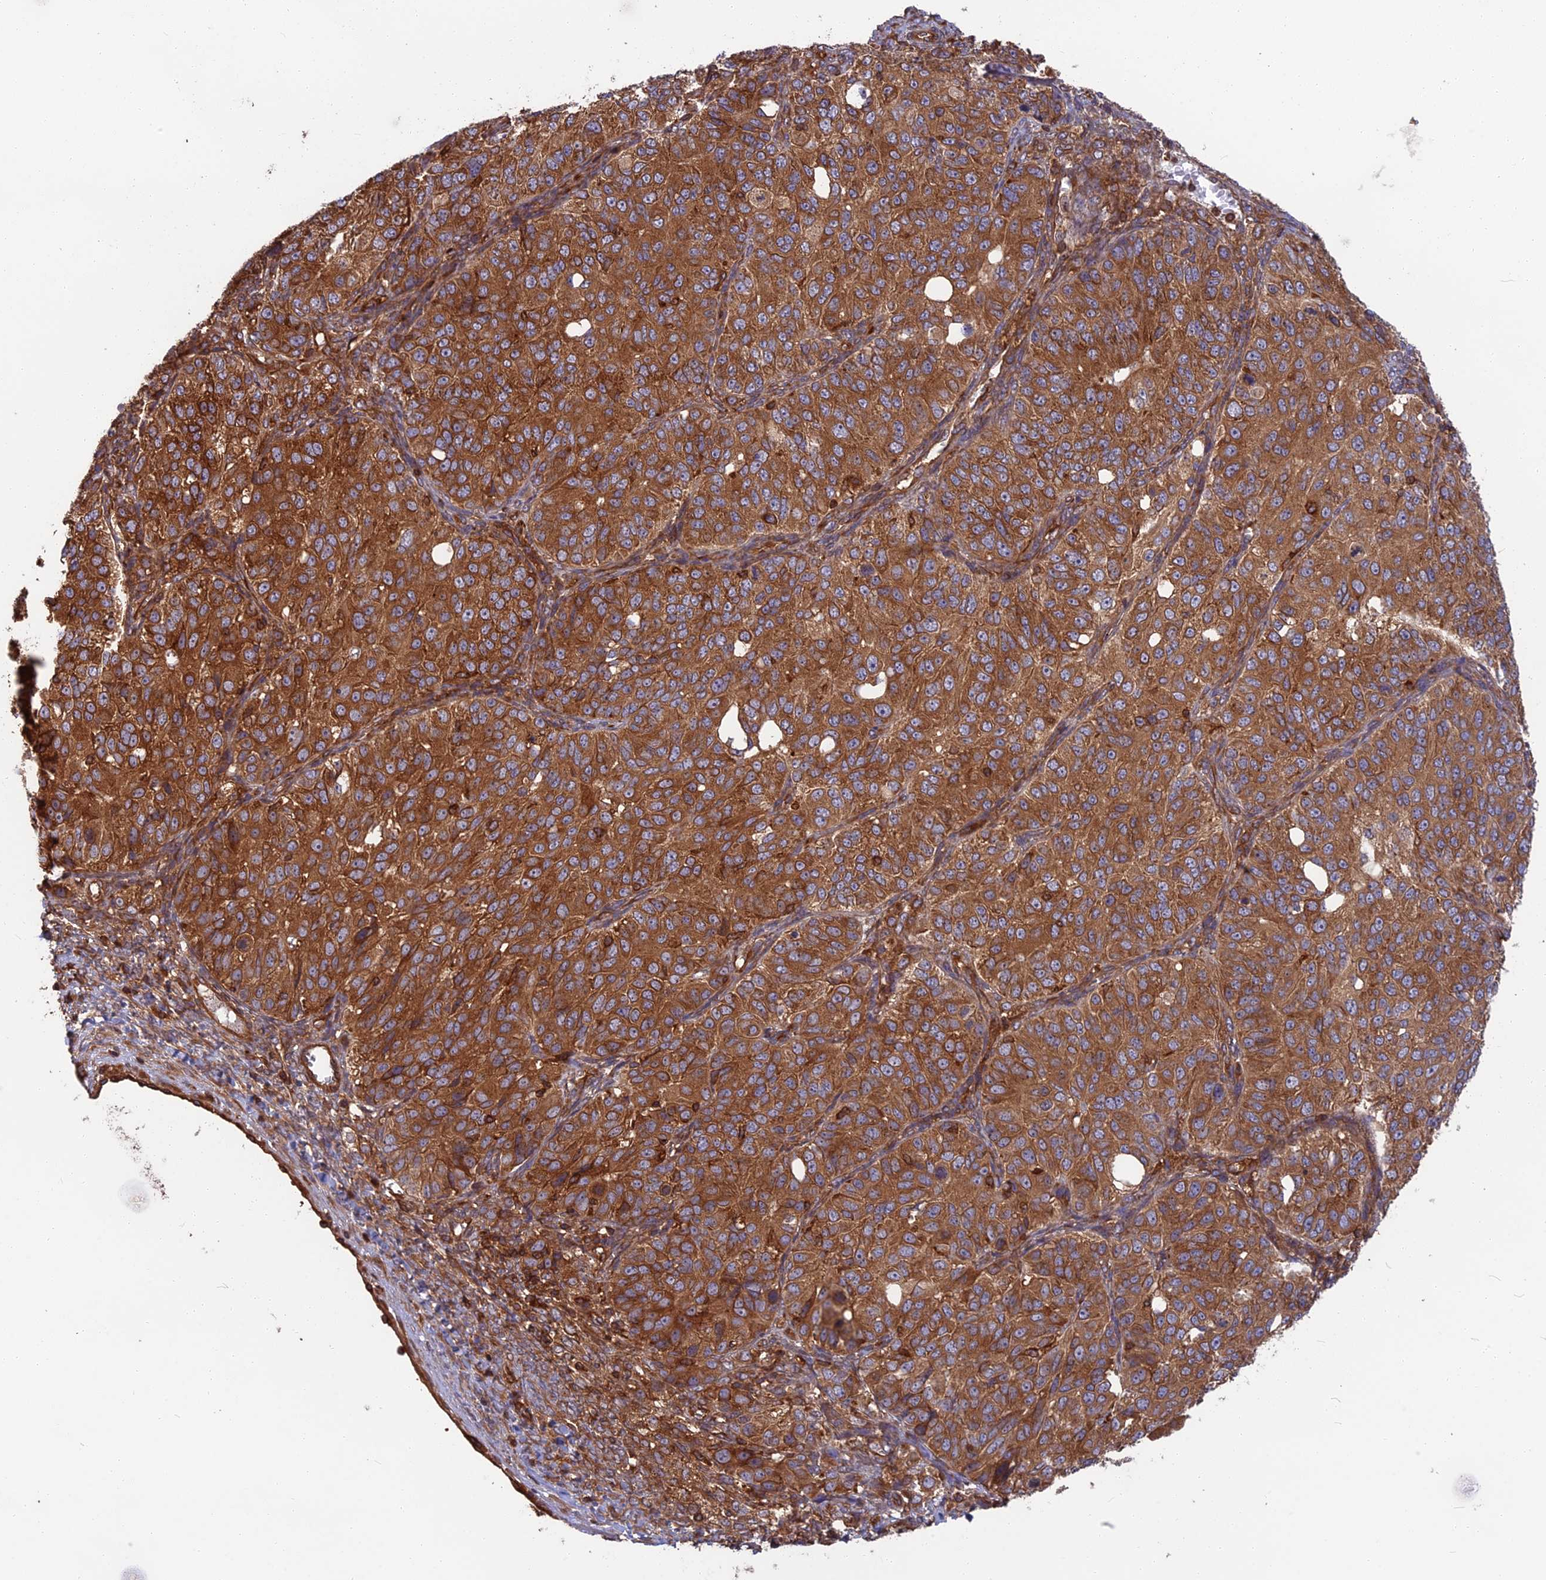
{"staining": {"intensity": "strong", "quantity": ">75%", "location": "cytoplasmic/membranous"}, "tissue": "ovarian cancer", "cell_type": "Tumor cells", "image_type": "cancer", "snomed": [{"axis": "morphology", "description": "Carcinoma, endometroid"}, {"axis": "topography", "description": "Ovary"}], "caption": "Immunohistochemical staining of human ovarian cancer (endometroid carcinoma) displays strong cytoplasmic/membranous protein positivity in approximately >75% of tumor cells.", "gene": "WDR1", "patient": {"sex": "female", "age": 51}}